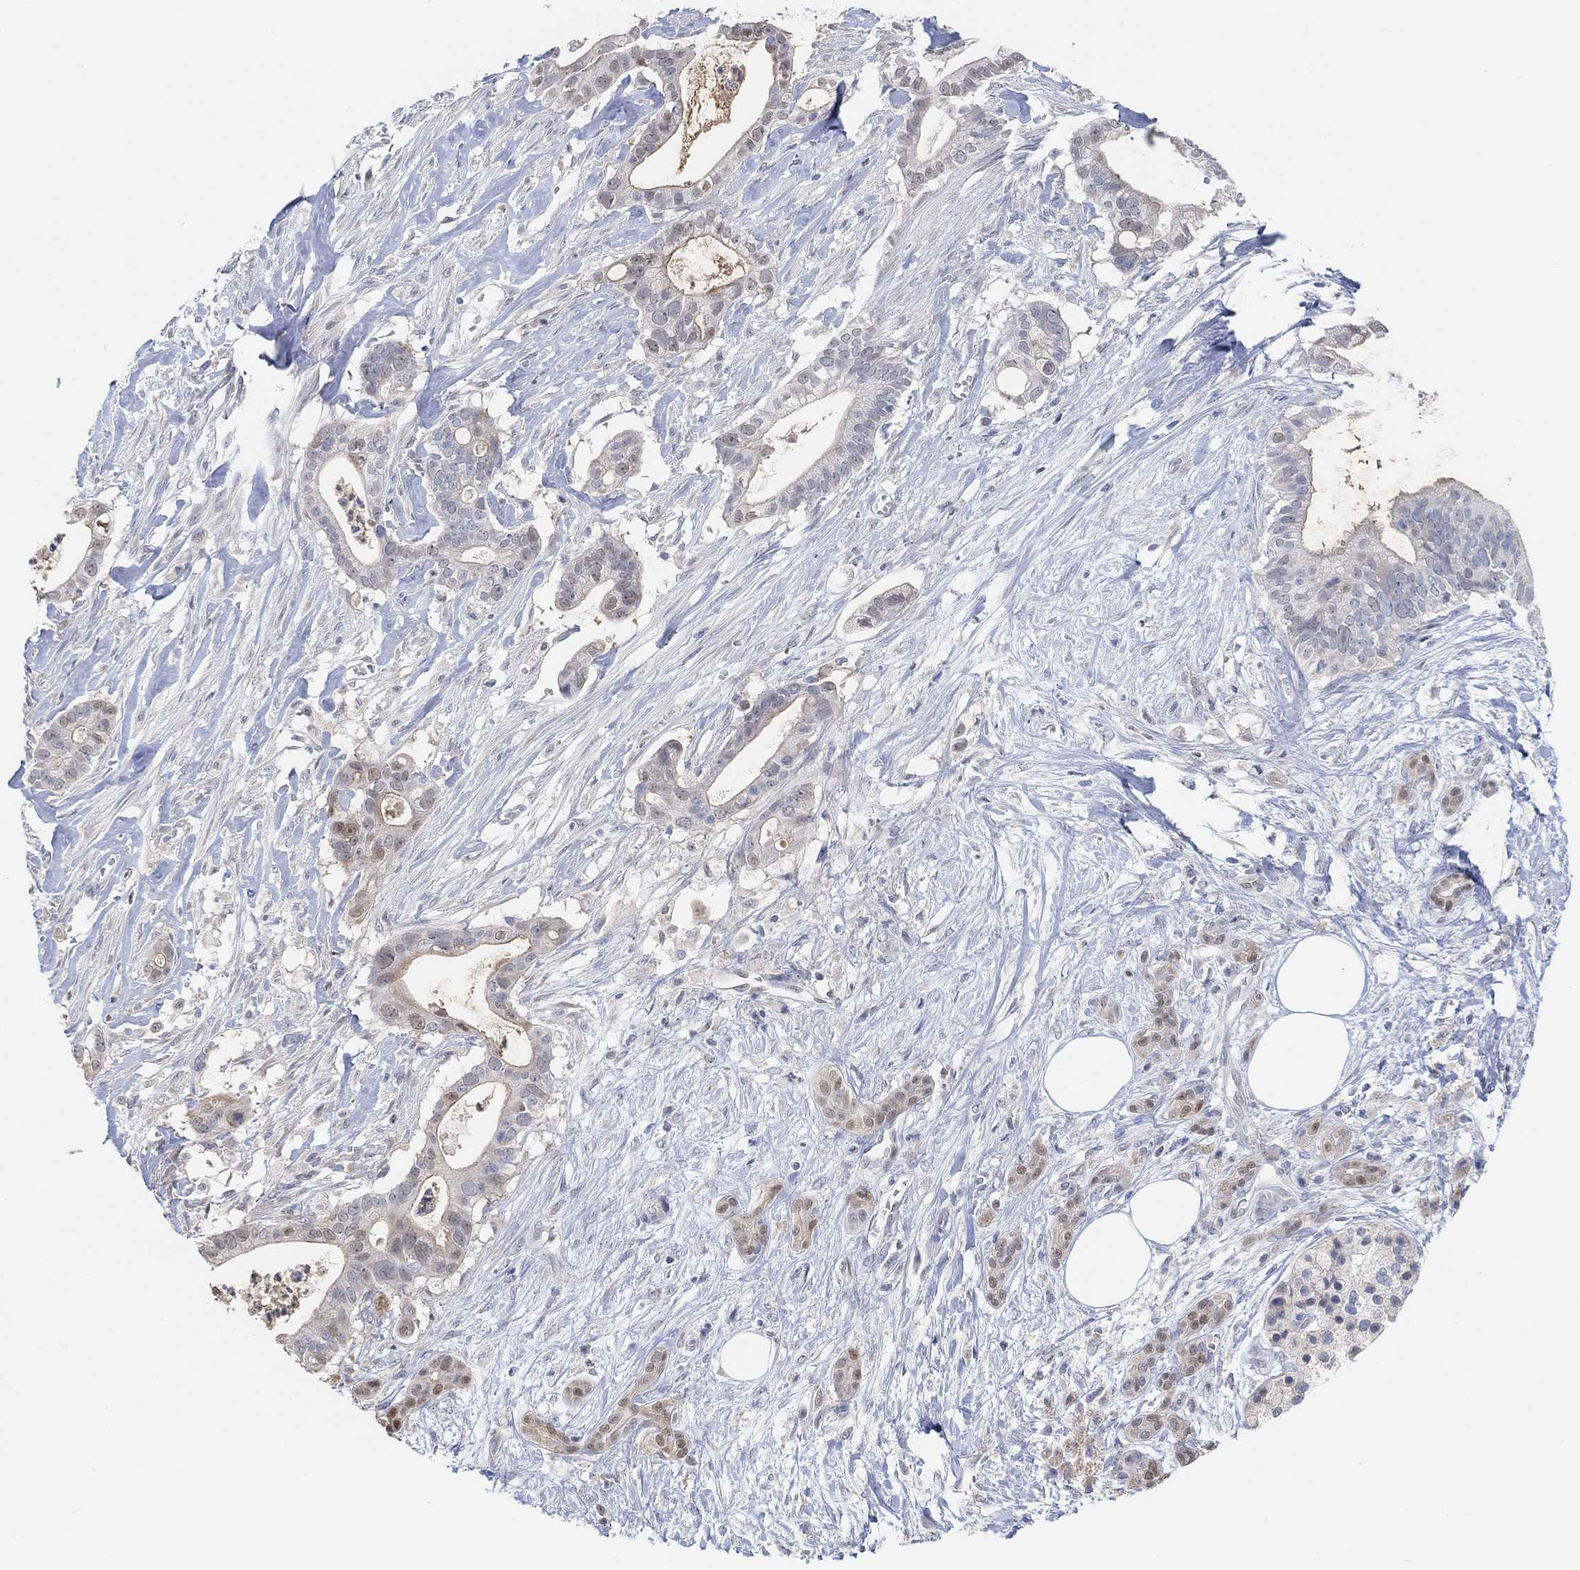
{"staining": {"intensity": "negative", "quantity": "none", "location": "none"}, "tissue": "pancreatic cancer", "cell_type": "Tumor cells", "image_type": "cancer", "snomed": [{"axis": "morphology", "description": "Adenocarcinoma, NOS"}, {"axis": "topography", "description": "Pancreas"}], "caption": "The photomicrograph exhibits no staining of tumor cells in adenocarcinoma (pancreatic). (DAB IHC with hematoxylin counter stain).", "gene": "MUC1", "patient": {"sex": "male", "age": 61}}